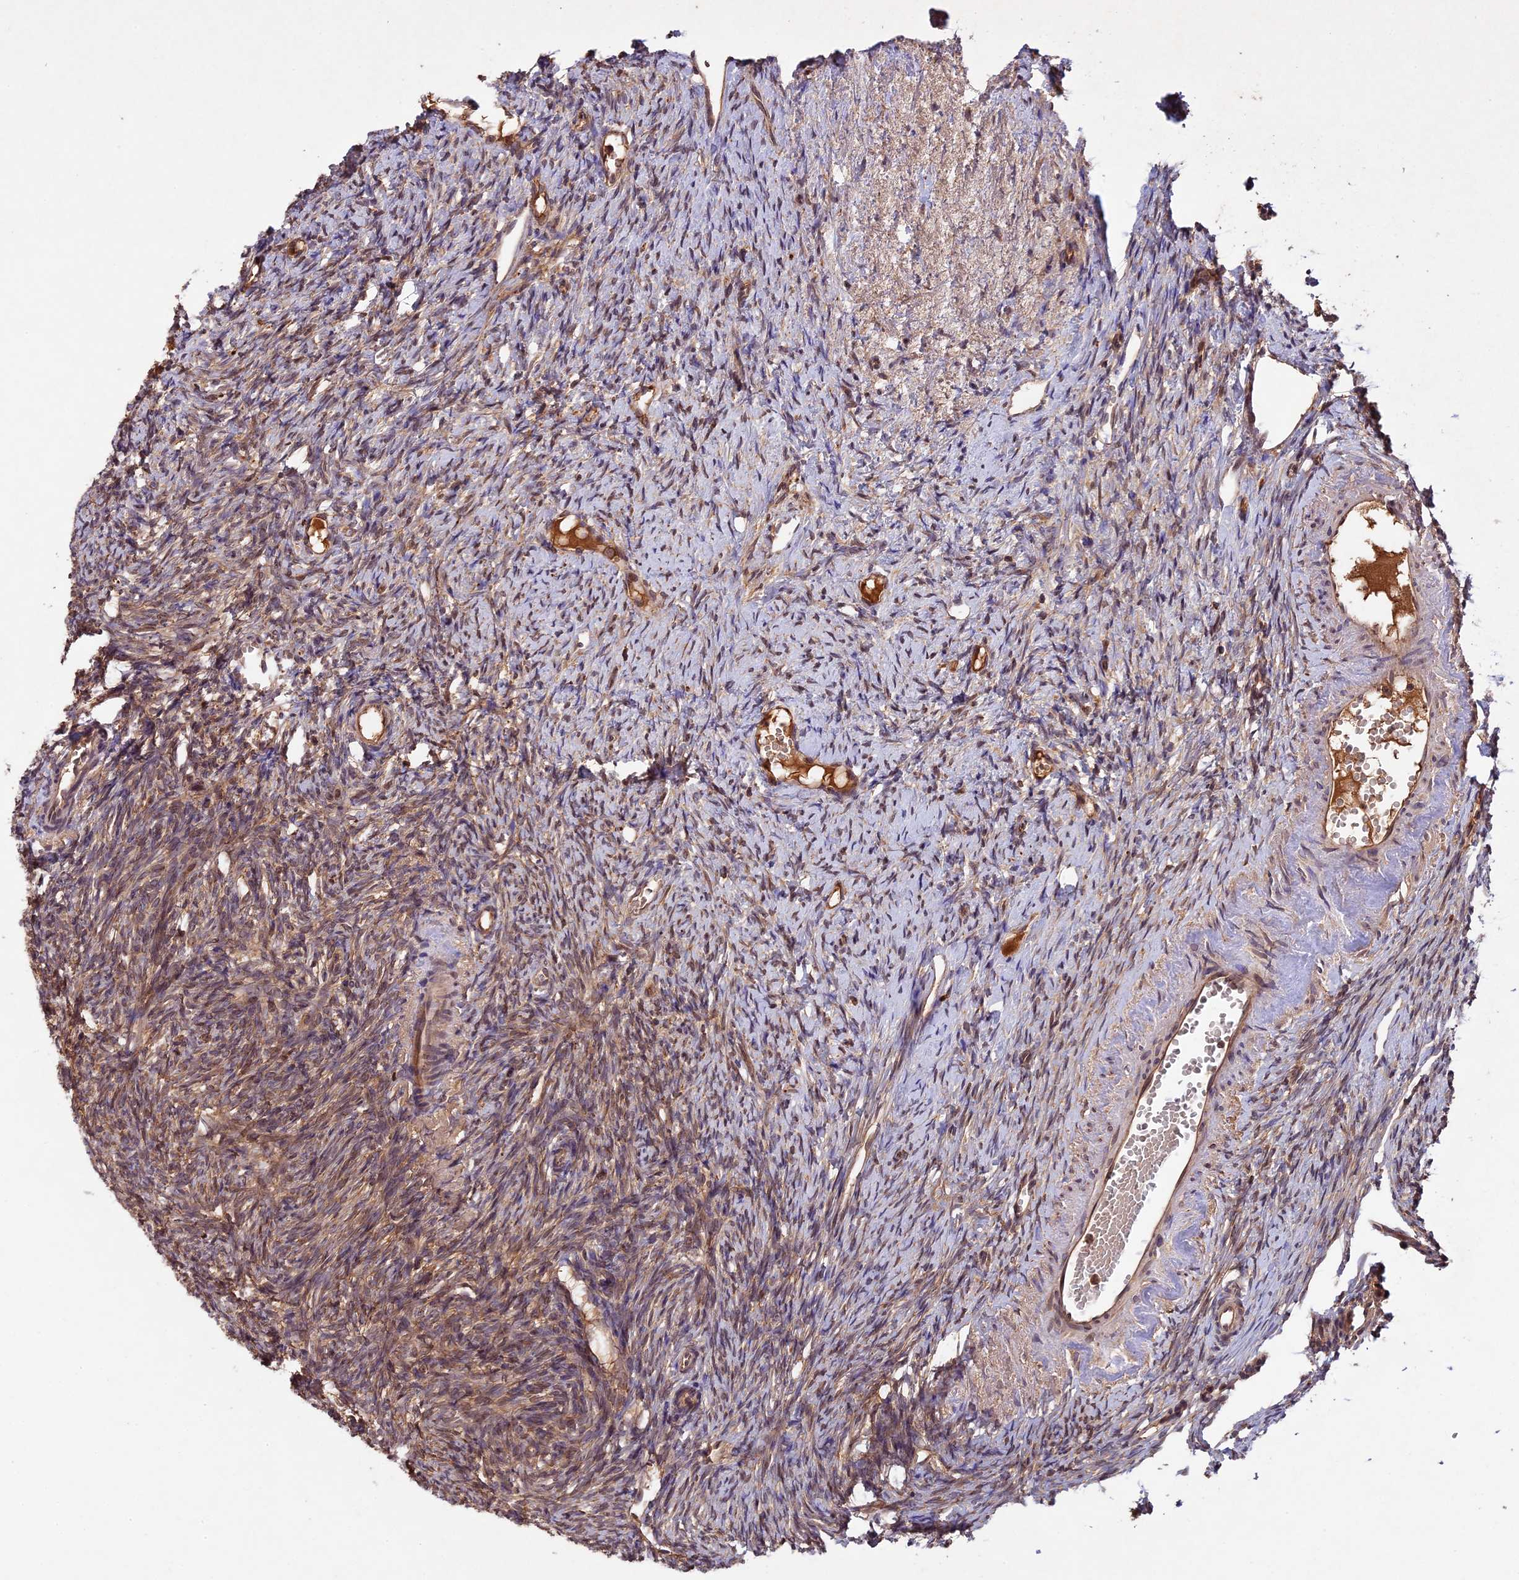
{"staining": {"intensity": "strong", "quantity": ">75%", "location": "cytoplasmic/membranous"}, "tissue": "ovary", "cell_type": "Follicle cells", "image_type": "normal", "snomed": [{"axis": "morphology", "description": "Normal tissue, NOS"}, {"axis": "topography", "description": "Ovary"}], "caption": "DAB (3,3'-diaminobenzidine) immunohistochemical staining of normal ovary reveals strong cytoplasmic/membranous protein expression in approximately >75% of follicle cells.", "gene": "CHAC1", "patient": {"sex": "female", "age": 51}}